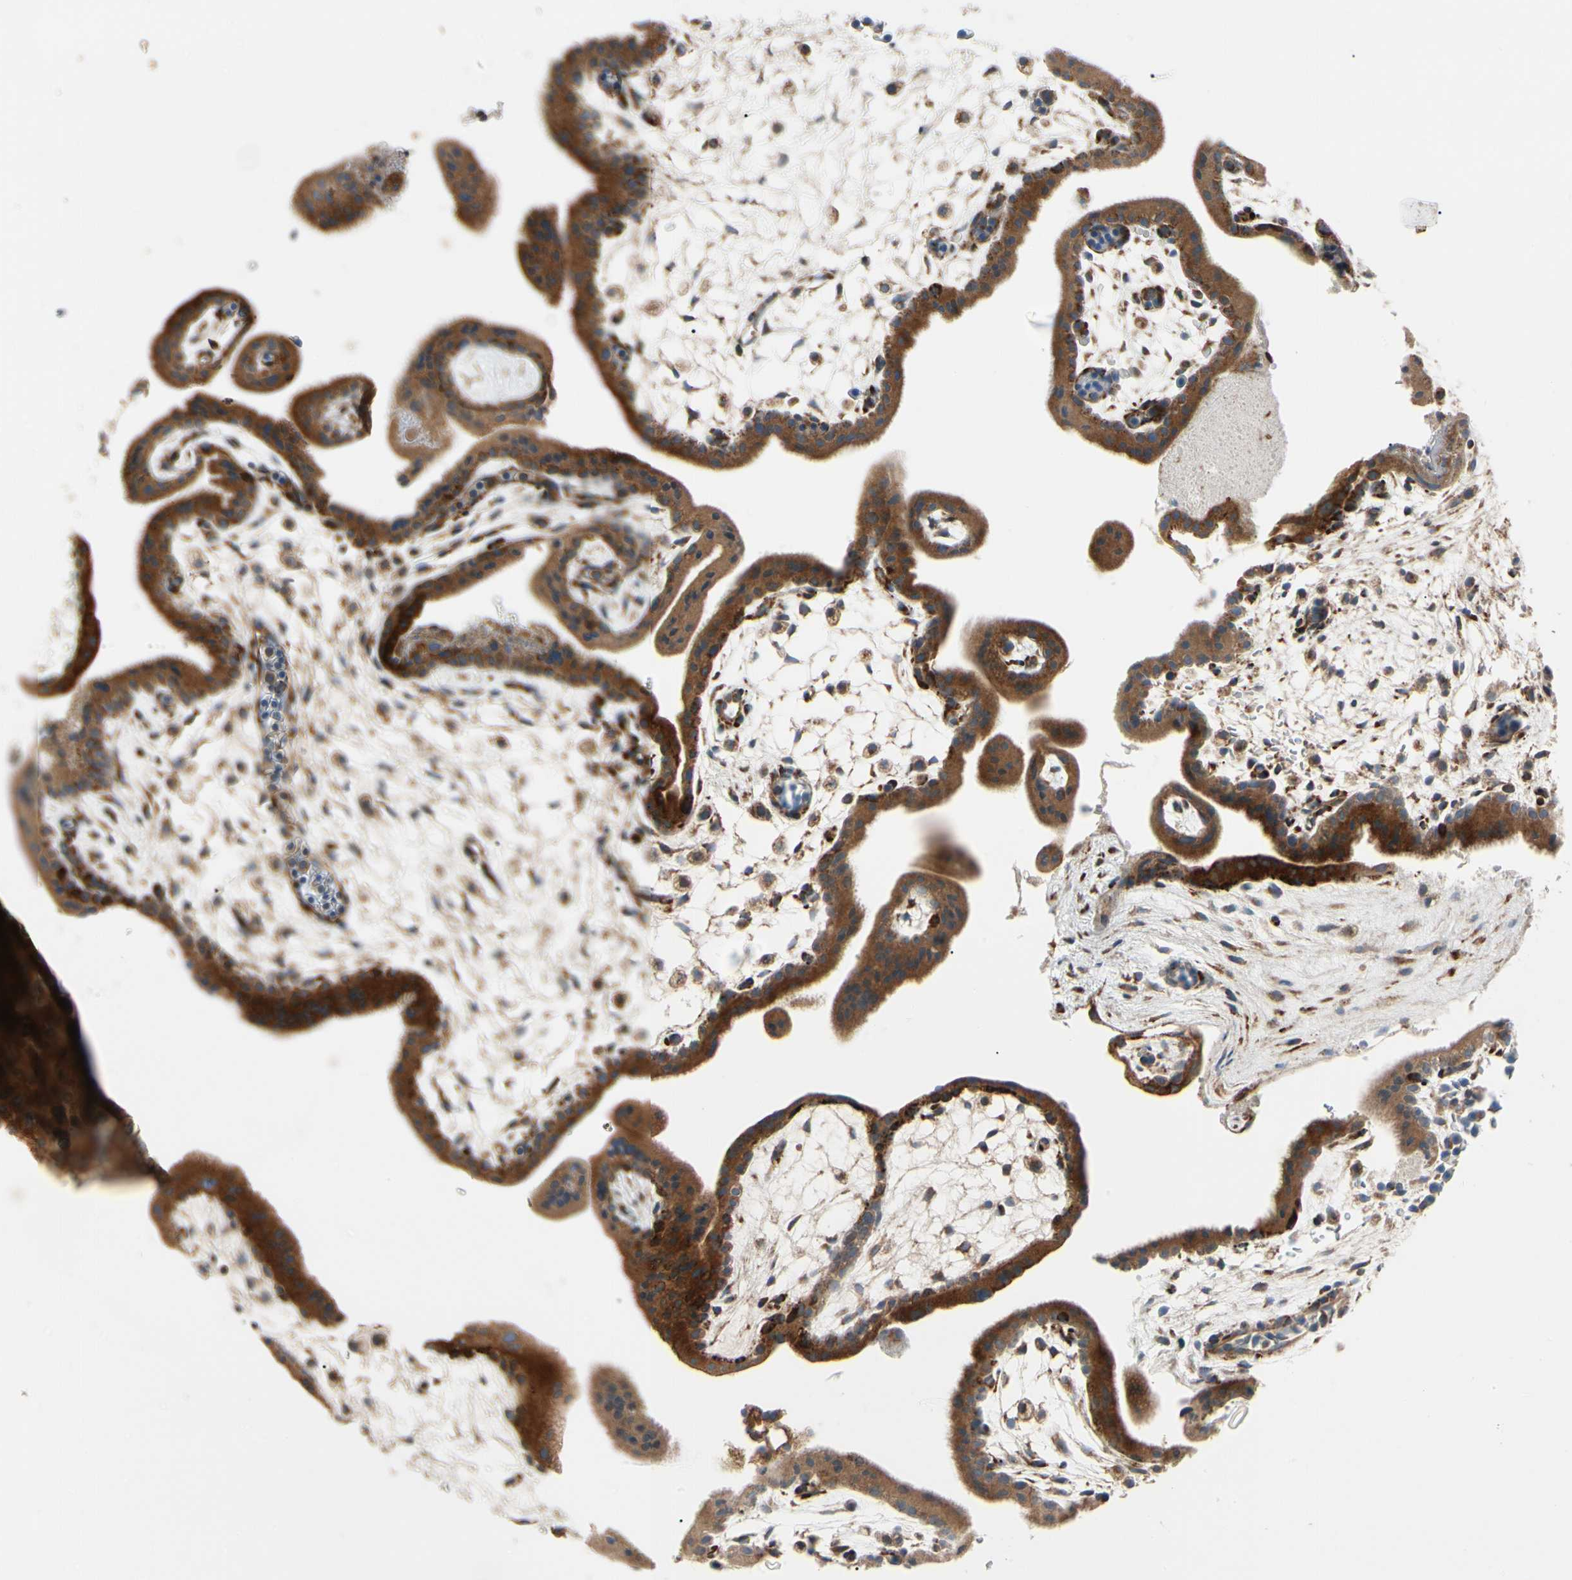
{"staining": {"intensity": "weak", "quantity": ">75%", "location": "cytoplasmic/membranous"}, "tissue": "placenta", "cell_type": "Decidual cells", "image_type": "normal", "snomed": [{"axis": "morphology", "description": "Normal tissue, NOS"}, {"axis": "topography", "description": "Placenta"}], "caption": "Immunohistochemistry (IHC) histopathology image of benign human placenta stained for a protein (brown), which reveals low levels of weak cytoplasmic/membranous staining in about >75% of decidual cells.", "gene": "MRPL9", "patient": {"sex": "female", "age": 35}}